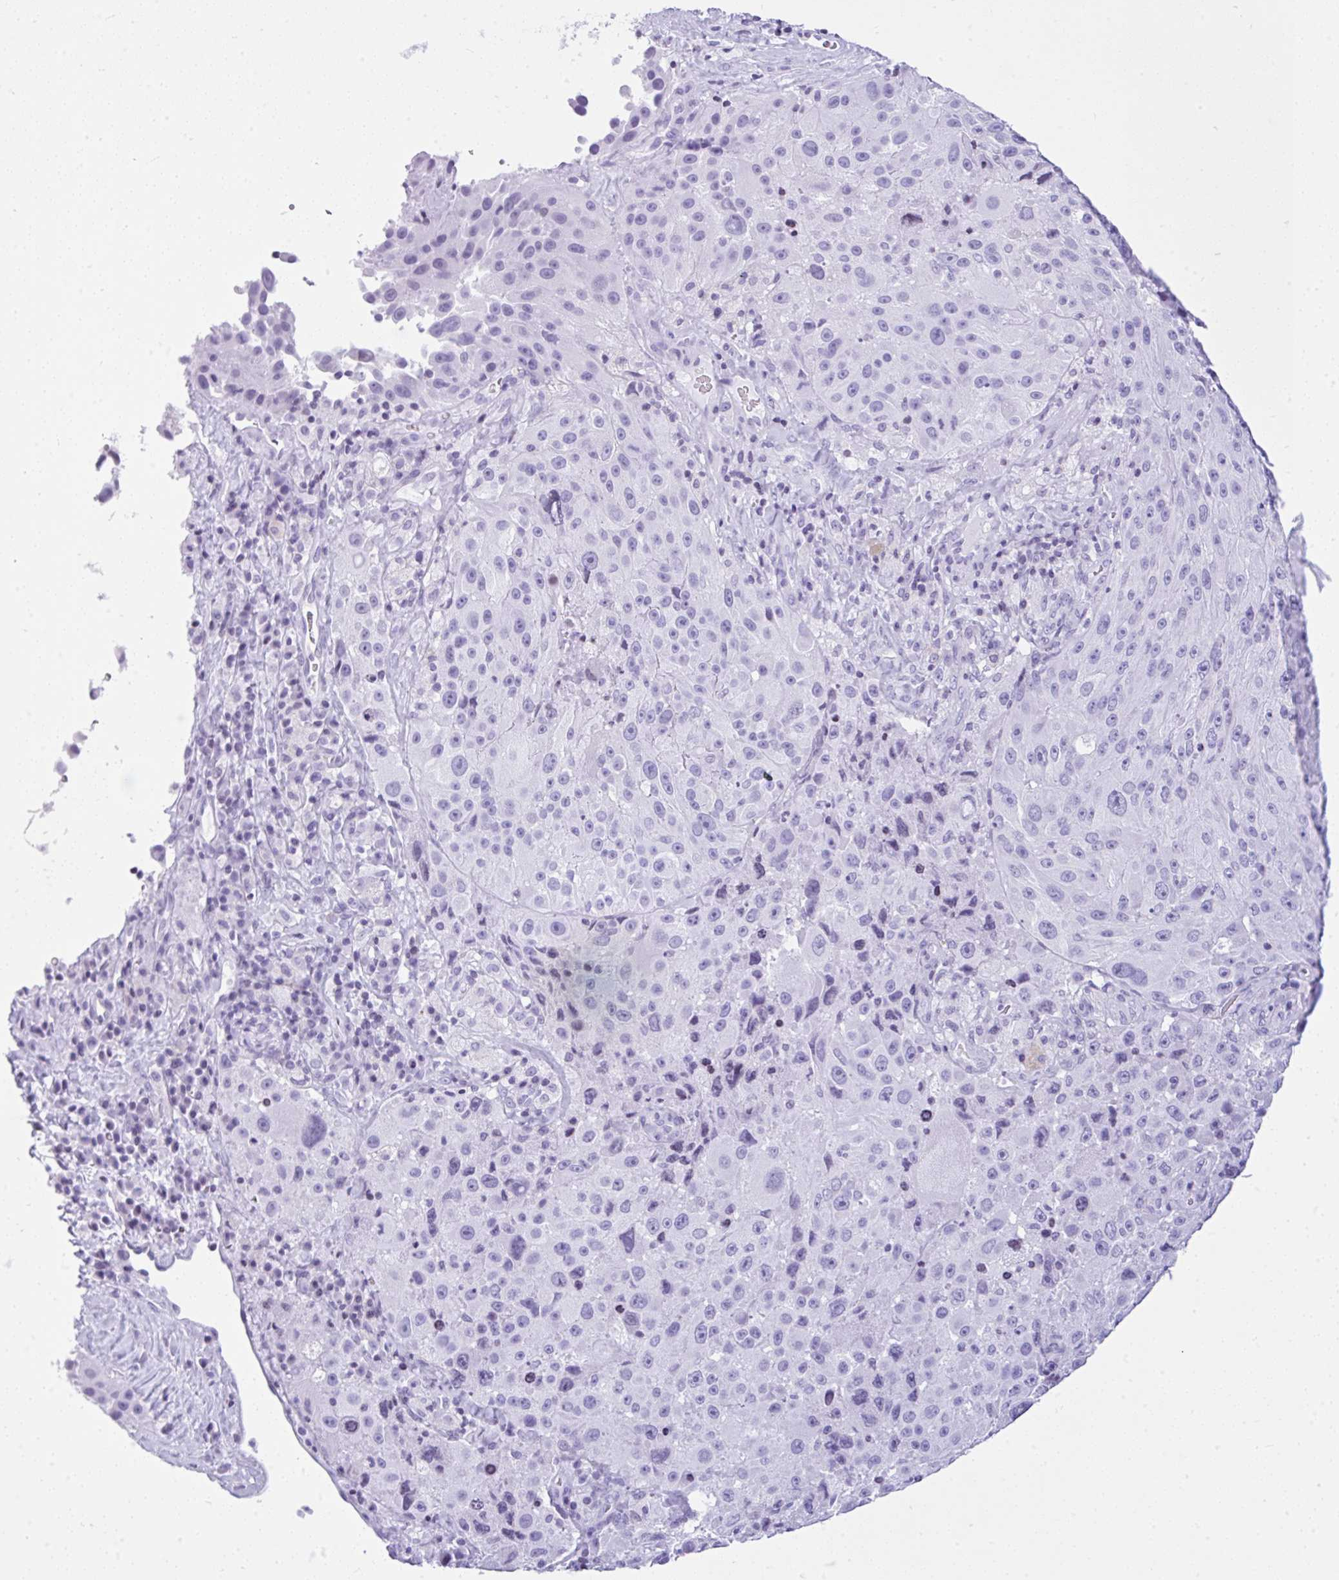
{"staining": {"intensity": "negative", "quantity": "none", "location": "none"}, "tissue": "melanoma", "cell_type": "Tumor cells", "image_type": "cancer", "snomed": [{"axis": "morphology", "description": "Malignant melanoma, Metastatic site"}, {"axis": "topography", "description": "Lymph node"}], "caption": "The micrograph shows no significant positivity in tumor cells of malignant melanoma (metastatic site).", "gene": "KRT27", "patient": {"sex": "male", "age": 62}}